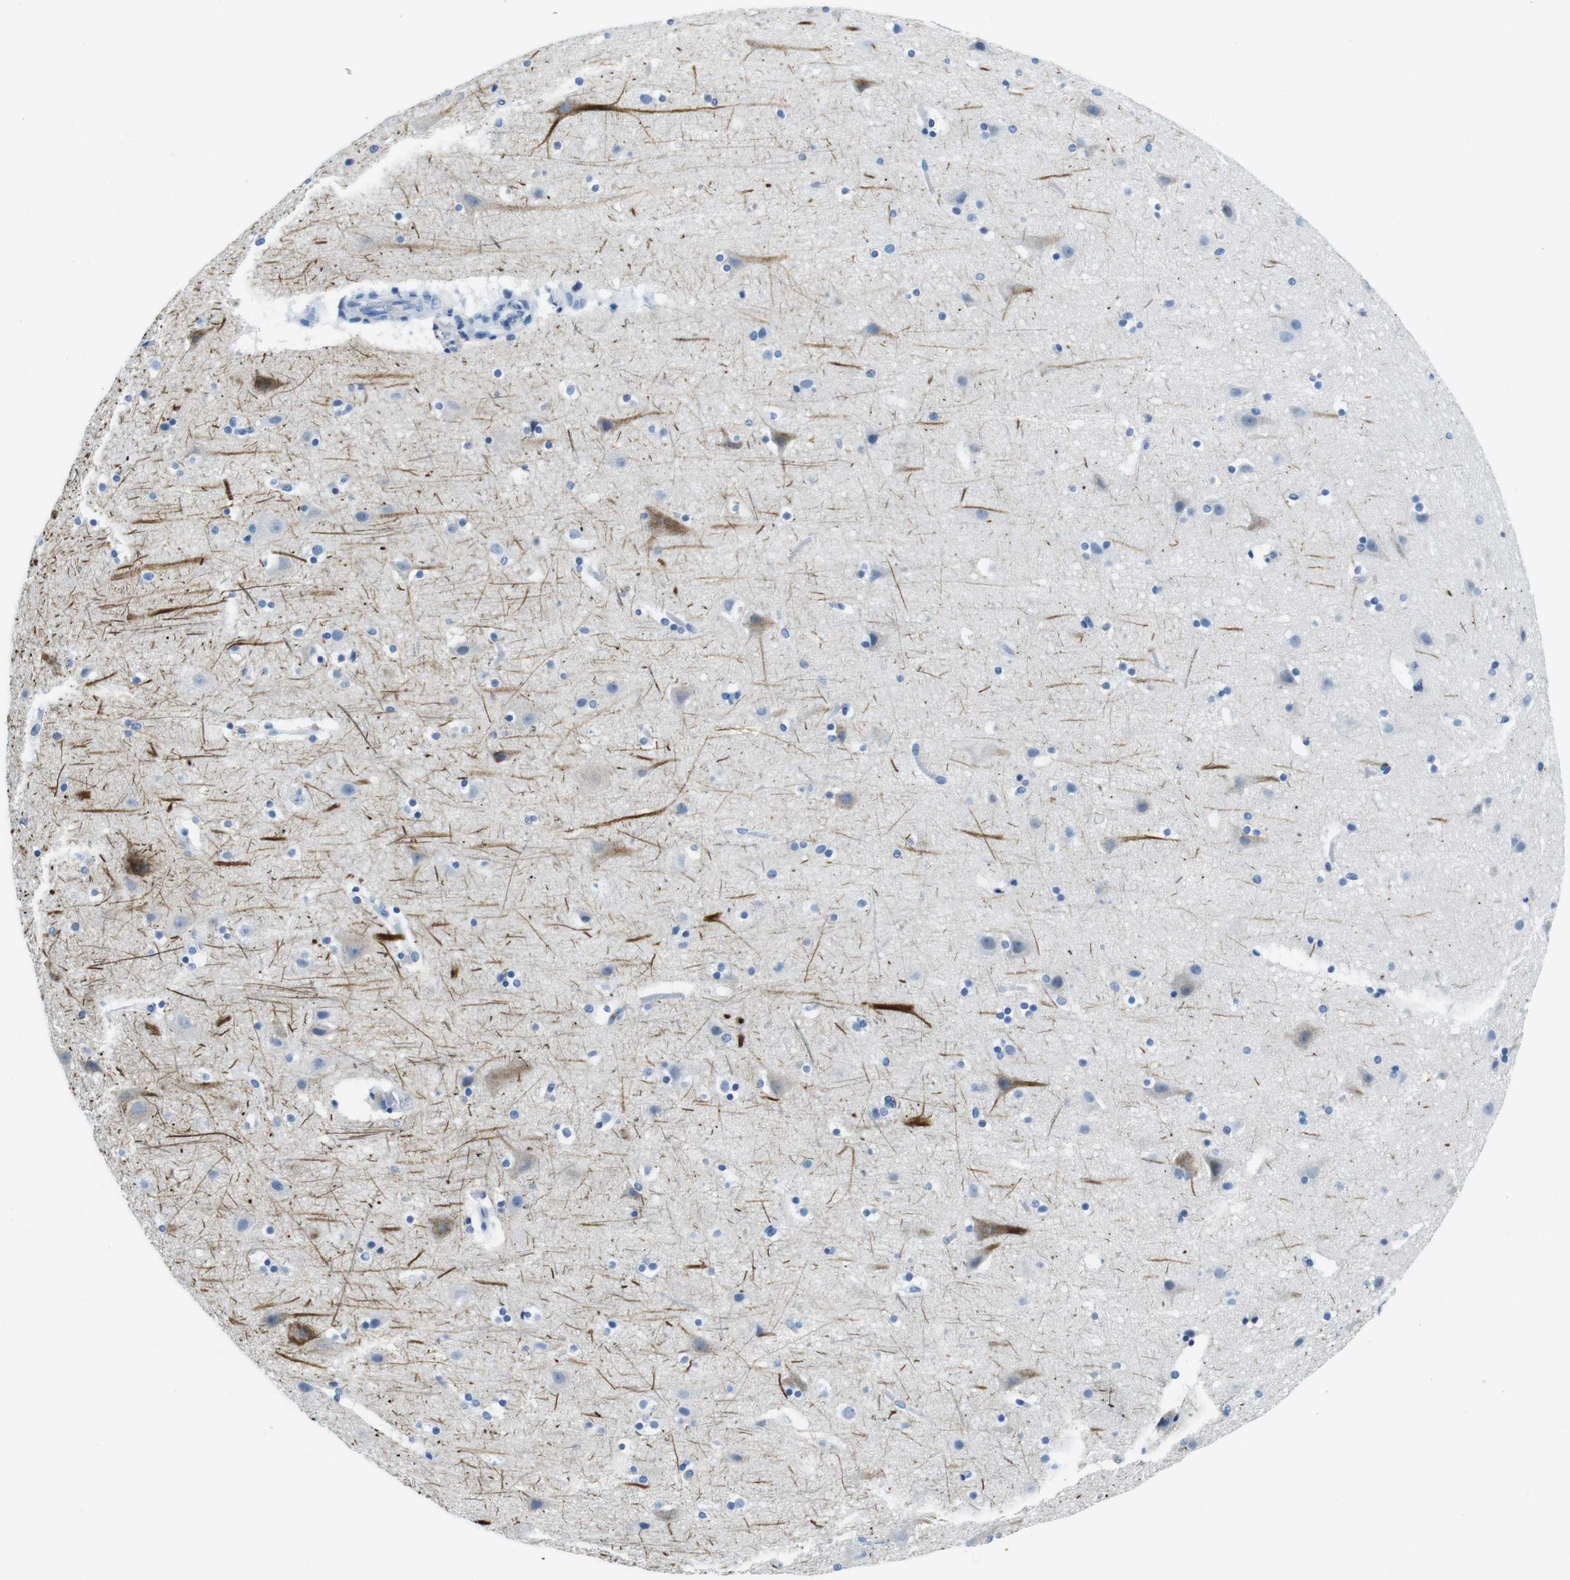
{"staining": {"intensity": "negative", "quantity": "none", "location": "none"}, "tissue": "cerebral cortex", "cell_type": "Endothelial cells", "image_type": "normal", "snomed": [{"axis": "morphology", "description": "Normal tissue, NOS"}, {"axis": "topography", "description": "Cerebral cortex"}], "caption": "This is an IHC histopathology image of benign human cerebral cortex. There is no positivity in endothelial cells.", "gene": "TFAP2C", "patient": {"sex": "male", "age": 45}}